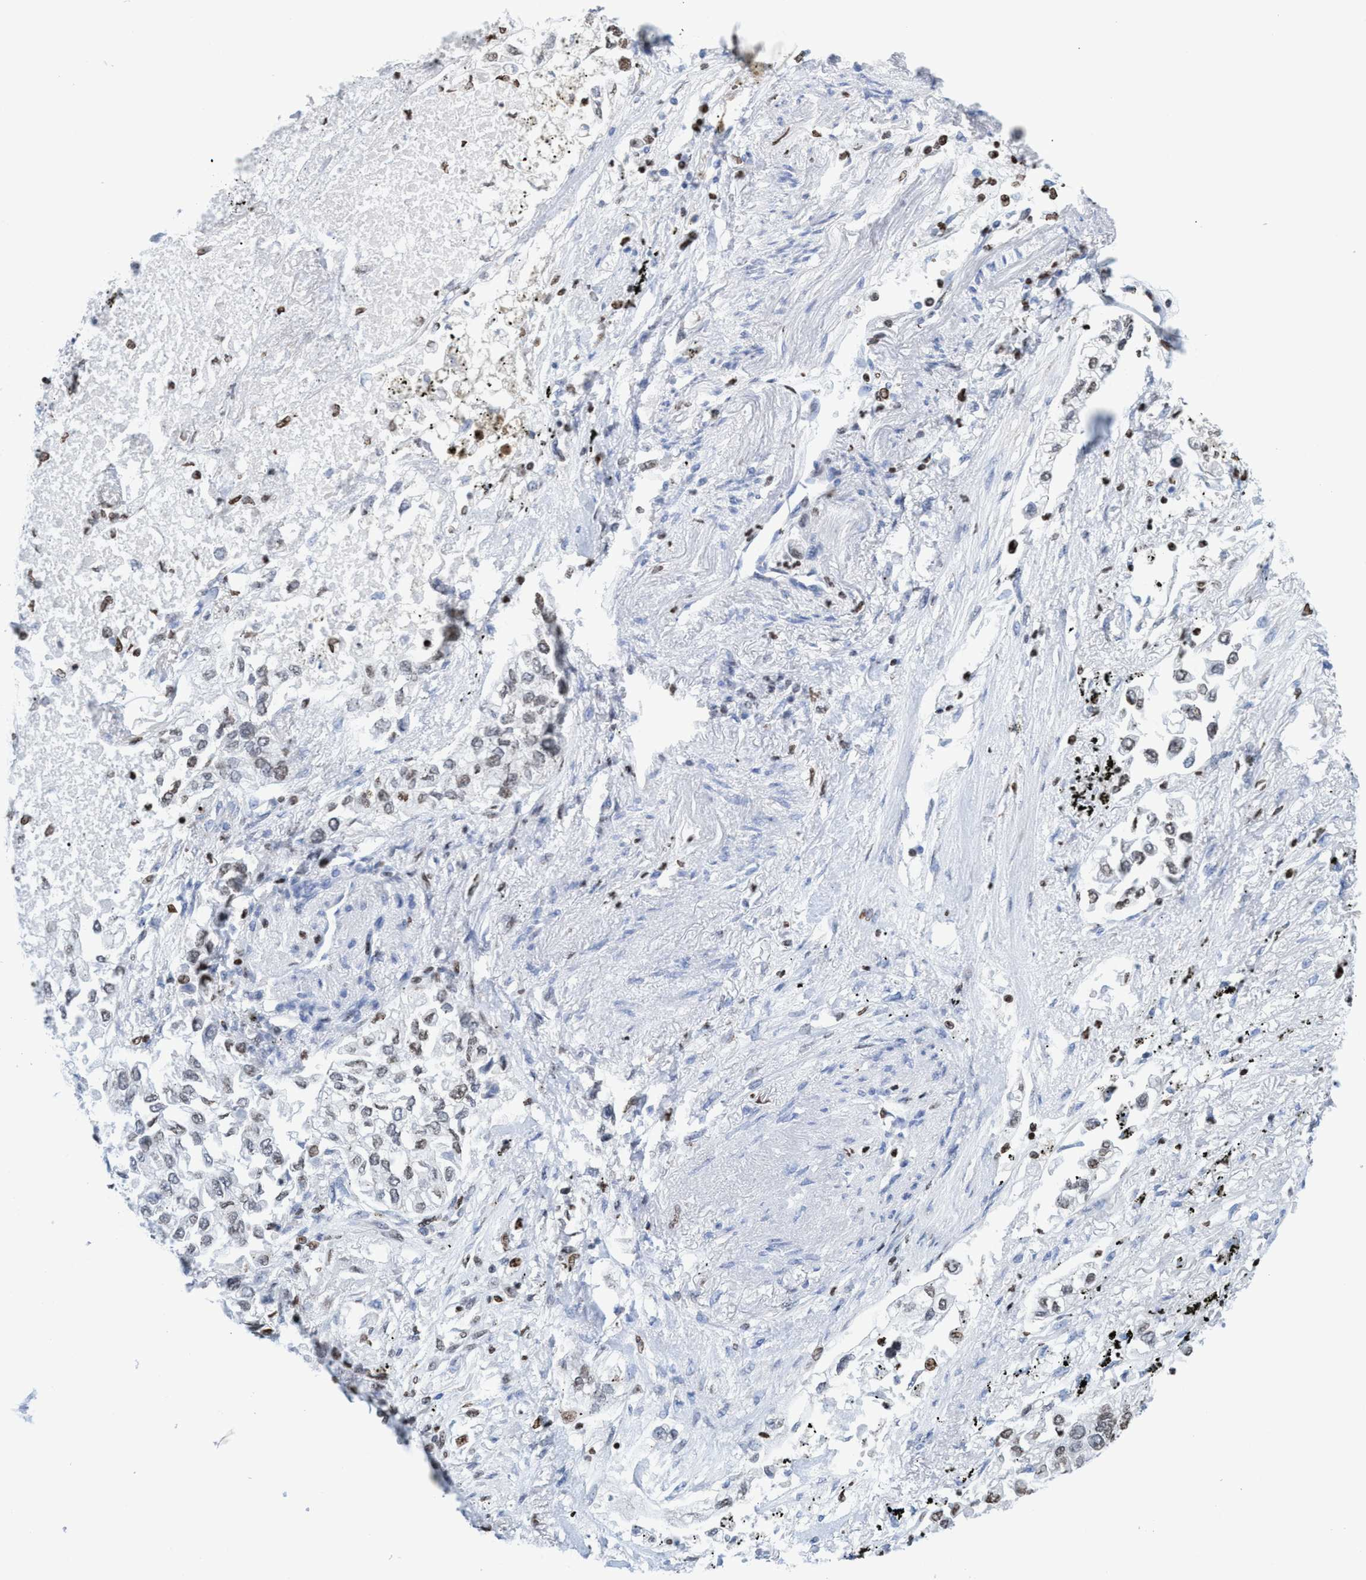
{"staining": {"intensity": "weak", "quantity": "25%-75%", "location": "nuclear"}, "tissue": "lung cancer", "cell_type": "Tumor cells", "image_type": "cancer", "snomed": [{"axis": "morphology", "description": "Inflammation, NOS"}, {"axis": "morphology", "description": "Adenocarcinoma, NOS"}, {"axis": "topography", "description": "Lung"}], "caption": "This micrograph demonstrates lung cancer (adenocarcinoma) stained with IHC to label a protein in brown. The nuclear of tumor cells show weak positivity for the protein. Nuclei are counter-stained blue.", "gene": "CBX2", "patient": {"sex": "male", "age": 63}}